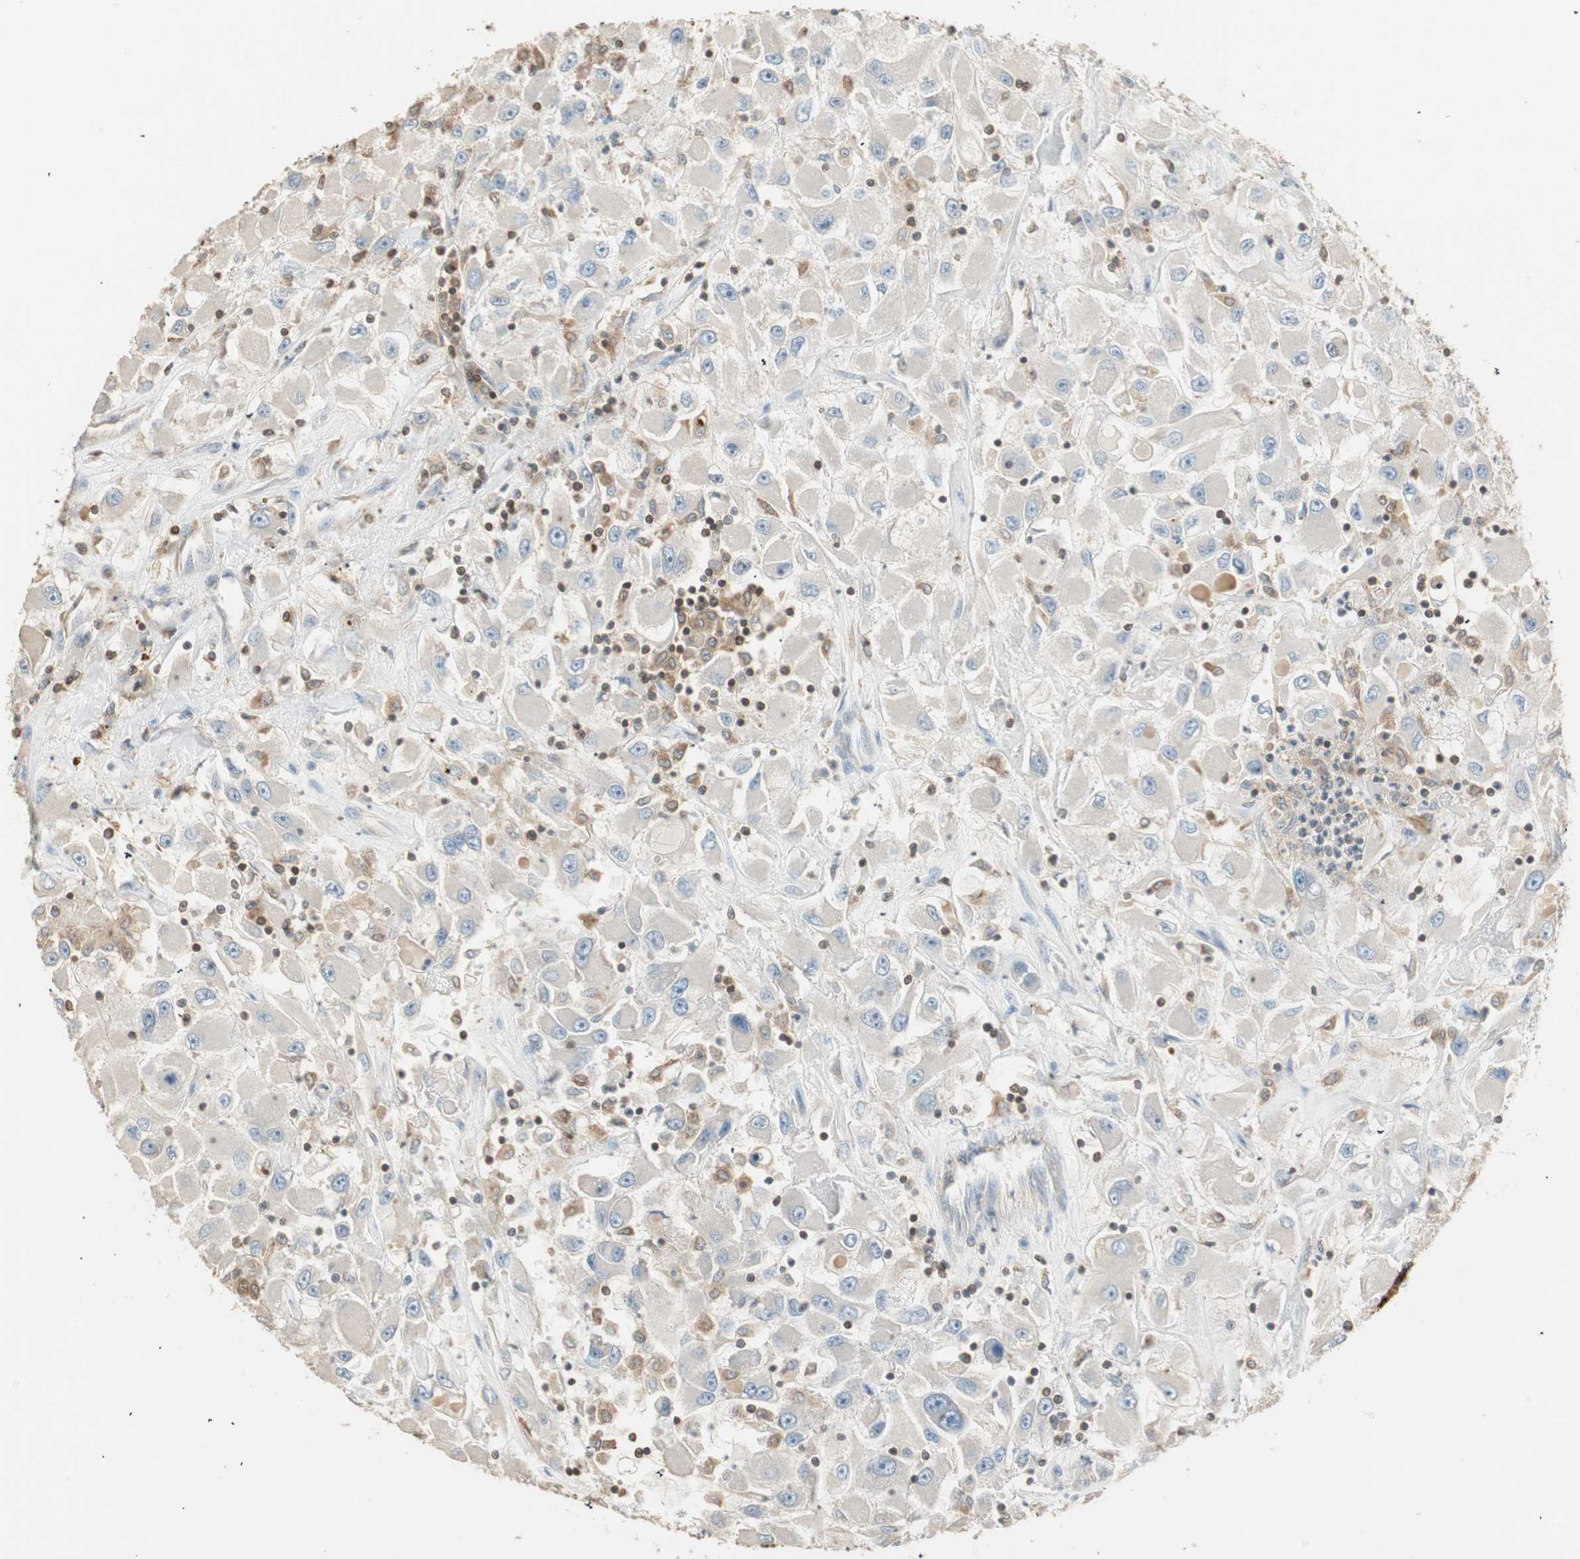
{"staining": {"intensity": "negative", "quantity": "none", "location": "none"}, "tissue": "renal cancer", "cell_type": "Tumor cells", "image_type": "cancer", "snomed": [{"axis": "morphology", "description": "Adenocarcinoma, NOS"}, {"axis": "topography", "description": "Kidney"}], "caption": "Immunohistochemistry of adenocarcinoma (renal) demonstrates no staining in tumor cells.", "gene": "CRLF3", "patient": {"sex": "female", "age": 52}}